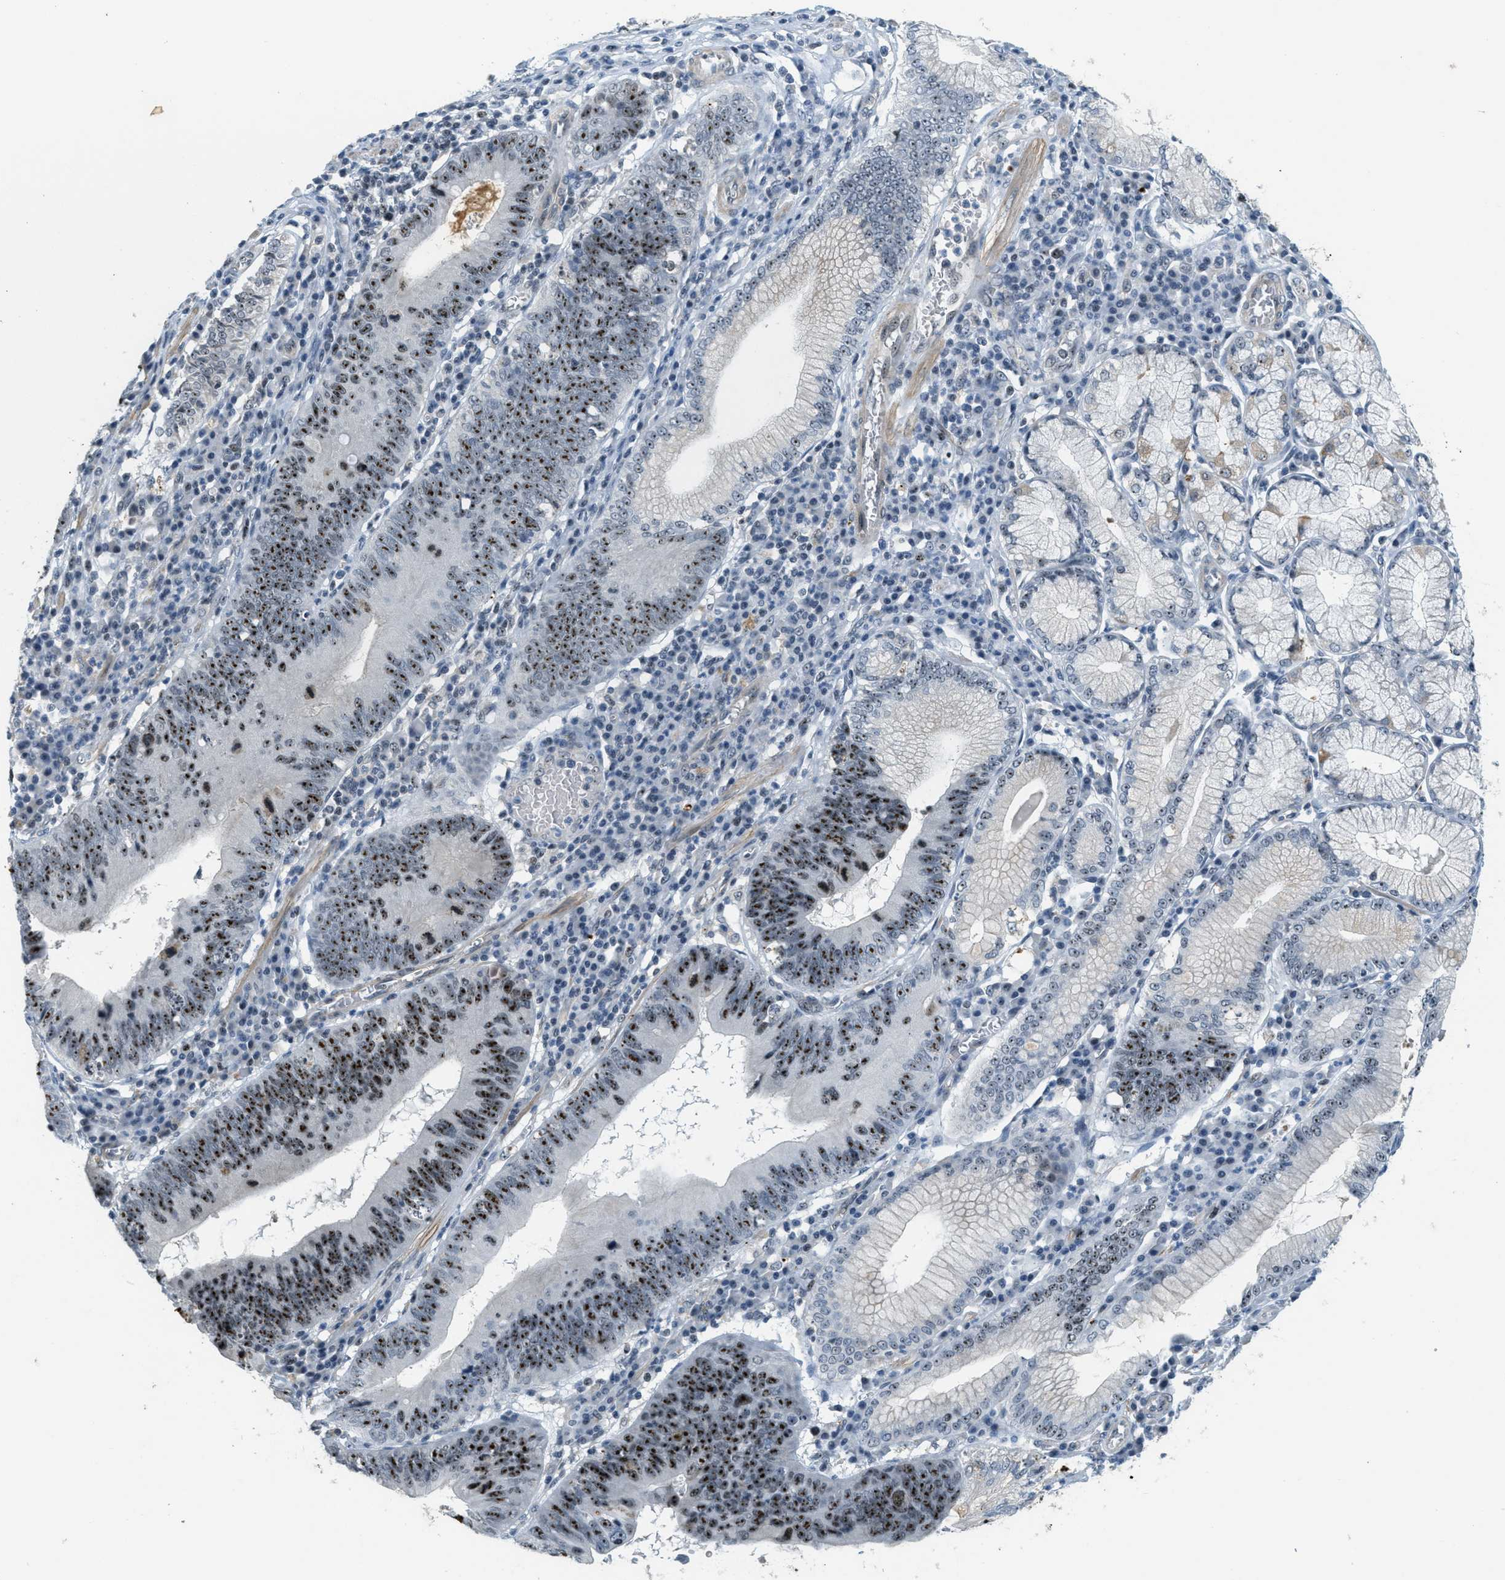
{"staining": {"intensity": "strong", "quantity": "25%-75%", "location": "nuclear"}, "tissue": "stomach cancer", "cell_type": "Tumor cells", "image_type": "cancer", "snomed": [{"axis": "morphology", "description": "Adenocarcinoma, NOS"}, {"axis": "topography", "description": "Stomach"}], "caption": "A micrograph of stomach cancer (adenocarcinoma) stained for a protein shows strong nuclear brown staining in tumor cells.", "gene": "DDX47", "patient": {"sex": "male", "age": 59}}